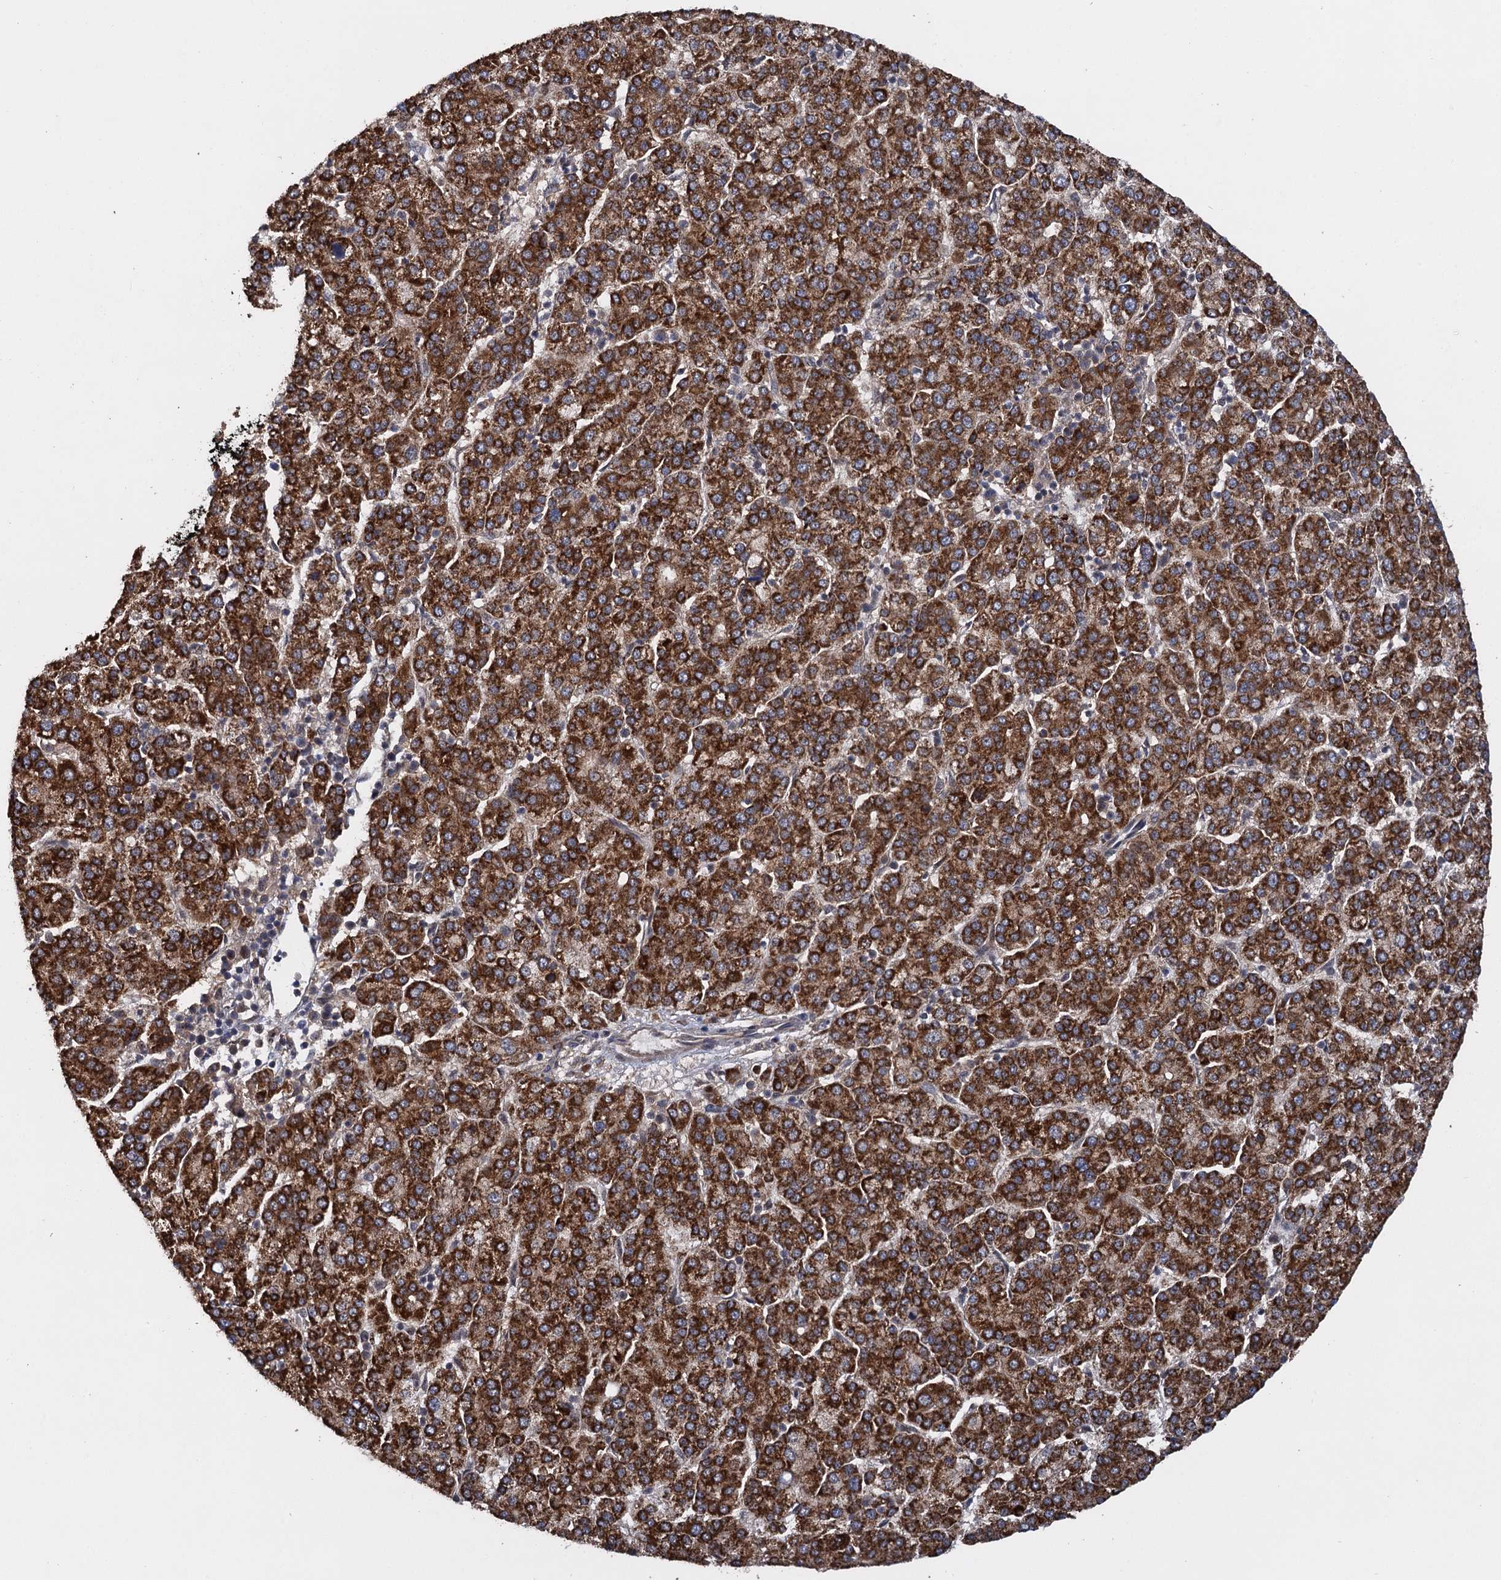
{"staining": {"intensity": "strong", "quantity": ">75%", "location": "cytoplasmic/membranous"}, "tissue": "liver cancer", "cell_type": "Tumor cells", "image_type": "cancer", "snomed": [{"axis": "morphology", "description": "Carcinoma, Hepatocellular, NOS"}, {"axis": "topography", "description": "Liver"}], "caption": "Tumor cells reveal strong cytoplasmic/membranous staining in approximately >75% of cells in liver cancer. The protein is shown in brown color, while the nuclei are stained blue.", "gene": "HAUS1", "patient": {"sex": "female", "age": 58}}